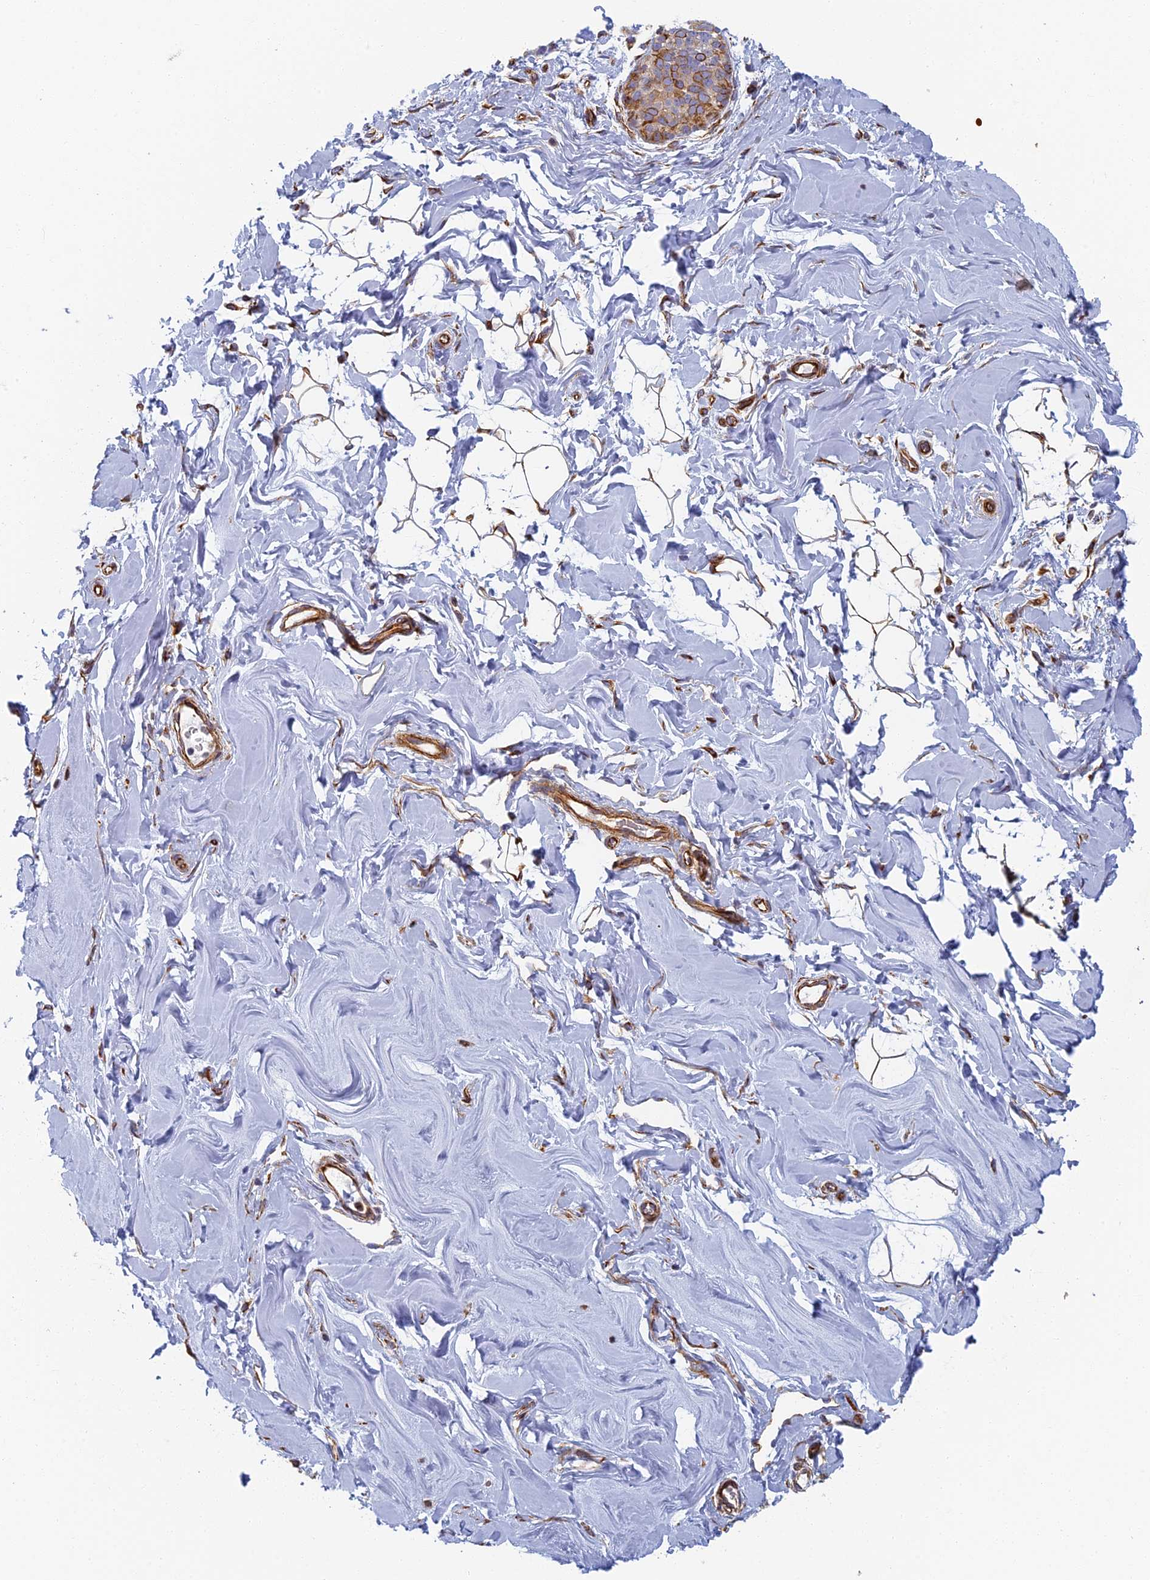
{"staining": {"intensity": "moderate", "quantity": "25%-75%", "location": "cytoplasmic/membranous"}, "tissue": "adipose tissue", "cell_type": "Adipocytes", "image_type": "normal", "snomed": [{"axis": "morphology", "description": "Normal tissue, NOS"}, {"axis": "topography", "description": "Breast"}], "caption": "Immunohistochemistry (IHC) of benign human adipose tissue reveals medium levels of moderate cytoplasmic/membranous expression in approximately 25%-75% of adipocytes.", "gene": "ABCB10", "patient": {"sex": "female", "age": 26}}